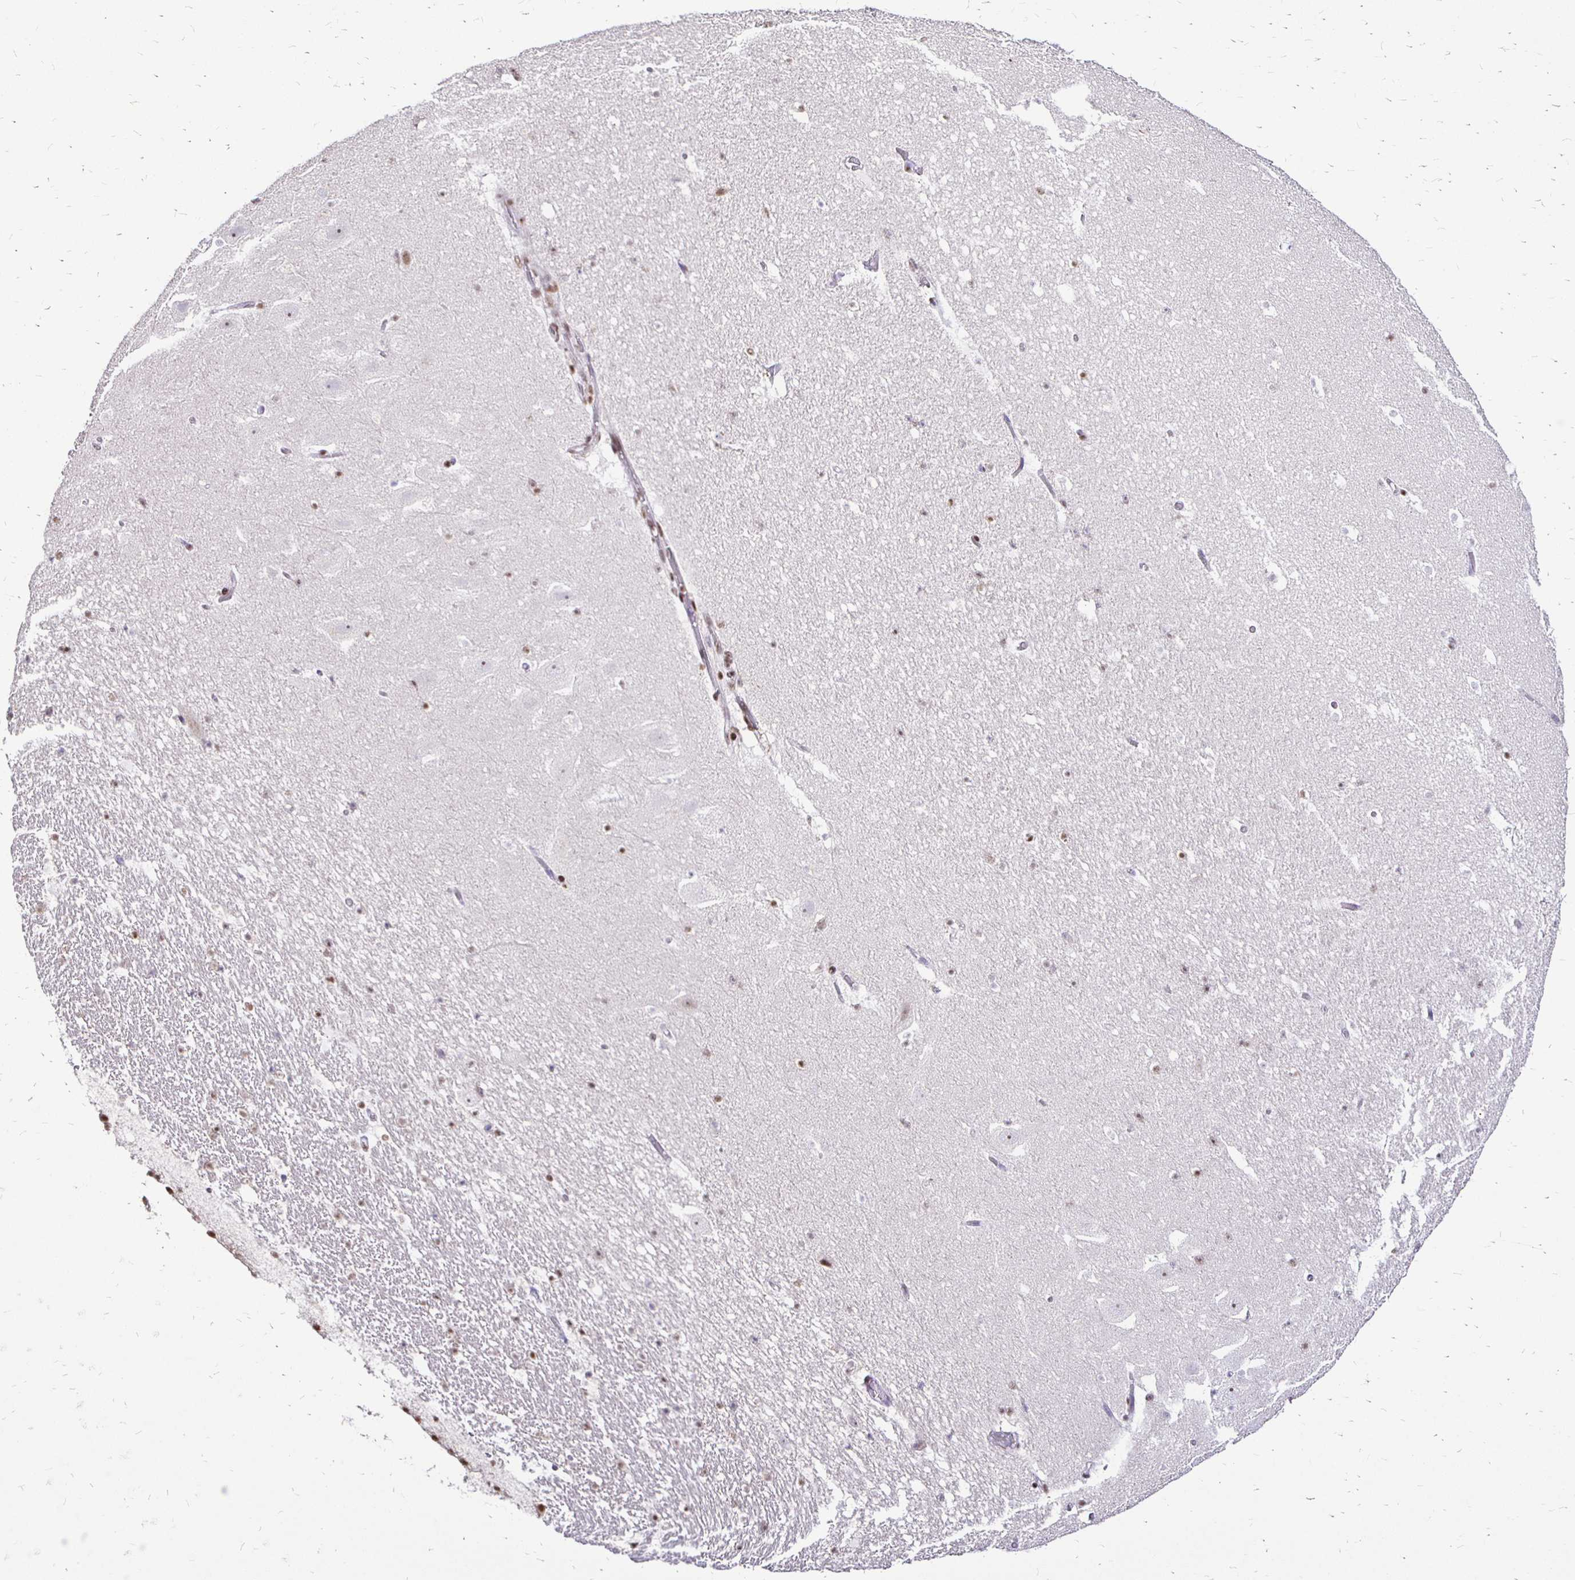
{"staining": {"intensity": "weak", "quantity": "25%-75%", "location": "nuclear"}, "tissue": "hippocampus", "cell_type": "Glial cells", "image_type": "normal", "snomed": [{"axis": "morphology", "description": "Normal tissue, NOS"}, {"axis": "topography", "description": "Hippocampus"}], "caption": "The micrograph reveals staining of benign hippocampus, revealing weak nuclear protein expression (brown color) within glial cells. Nuclei are stained in blue.", "gene": "SIN3A", "patient": {"sex": "female", "age": 42}}